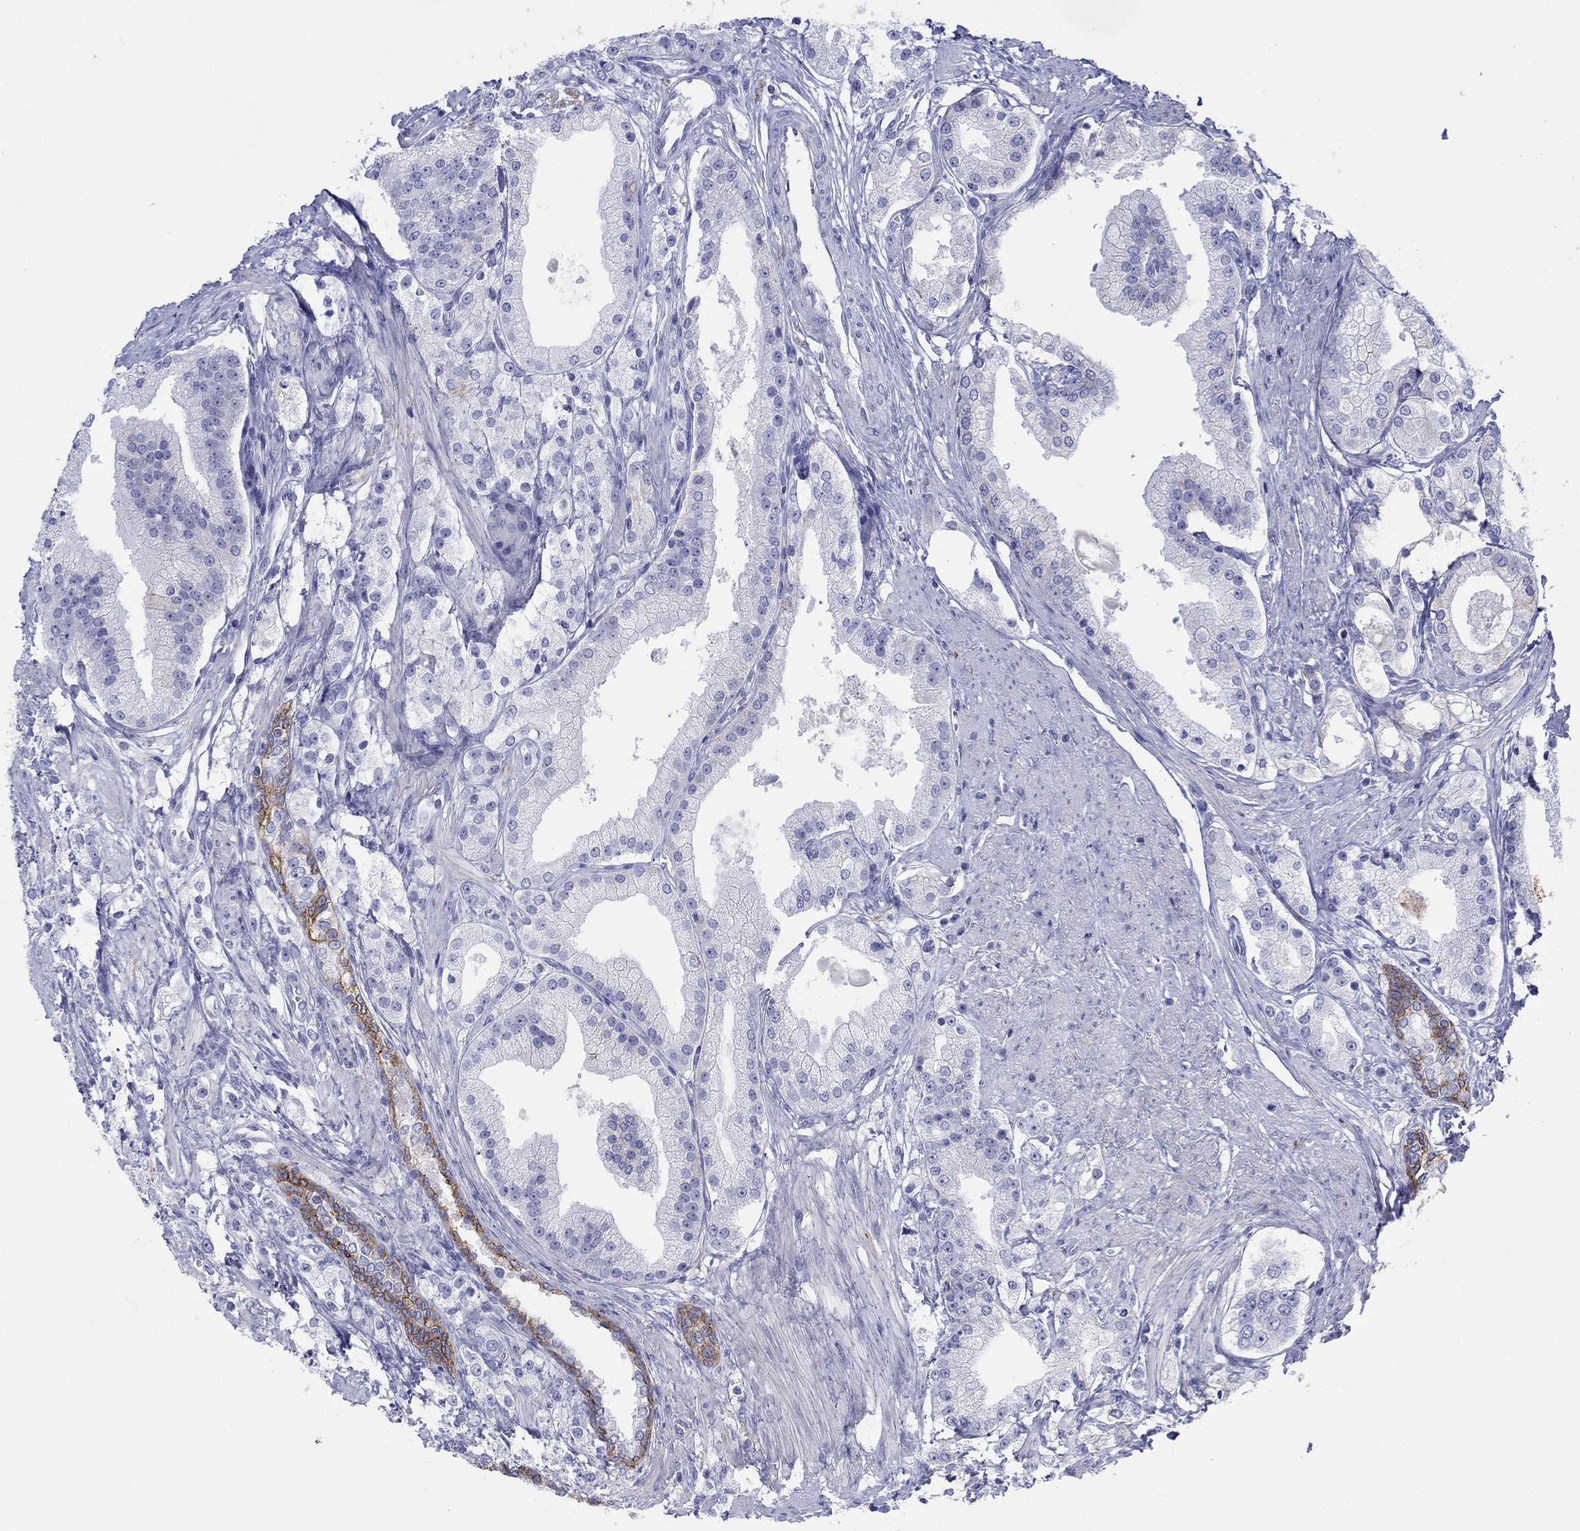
{"staining": {"intensity": "moderate", "quantity": "25%-75%", "location": "cytoplasmic/membranous"}, "tissue": "prostate cancer", "cell_type": "Tumor cells", "image_type": "cancer", "snomed": [{"axis": "morphology", "description": "Adenocarcinoma, NOS"}, {"axis": "topography", "description": "Prostate and seminal vesicle, NOS"}, {"axis": "topography", "description": "Prostate"}], "caption": "Prostate cancer stained with a protein marker exhibits moderate staining in tumor cells.", "gene": "ATP1B1", "patient": {"sex": "male", "age": 67}}